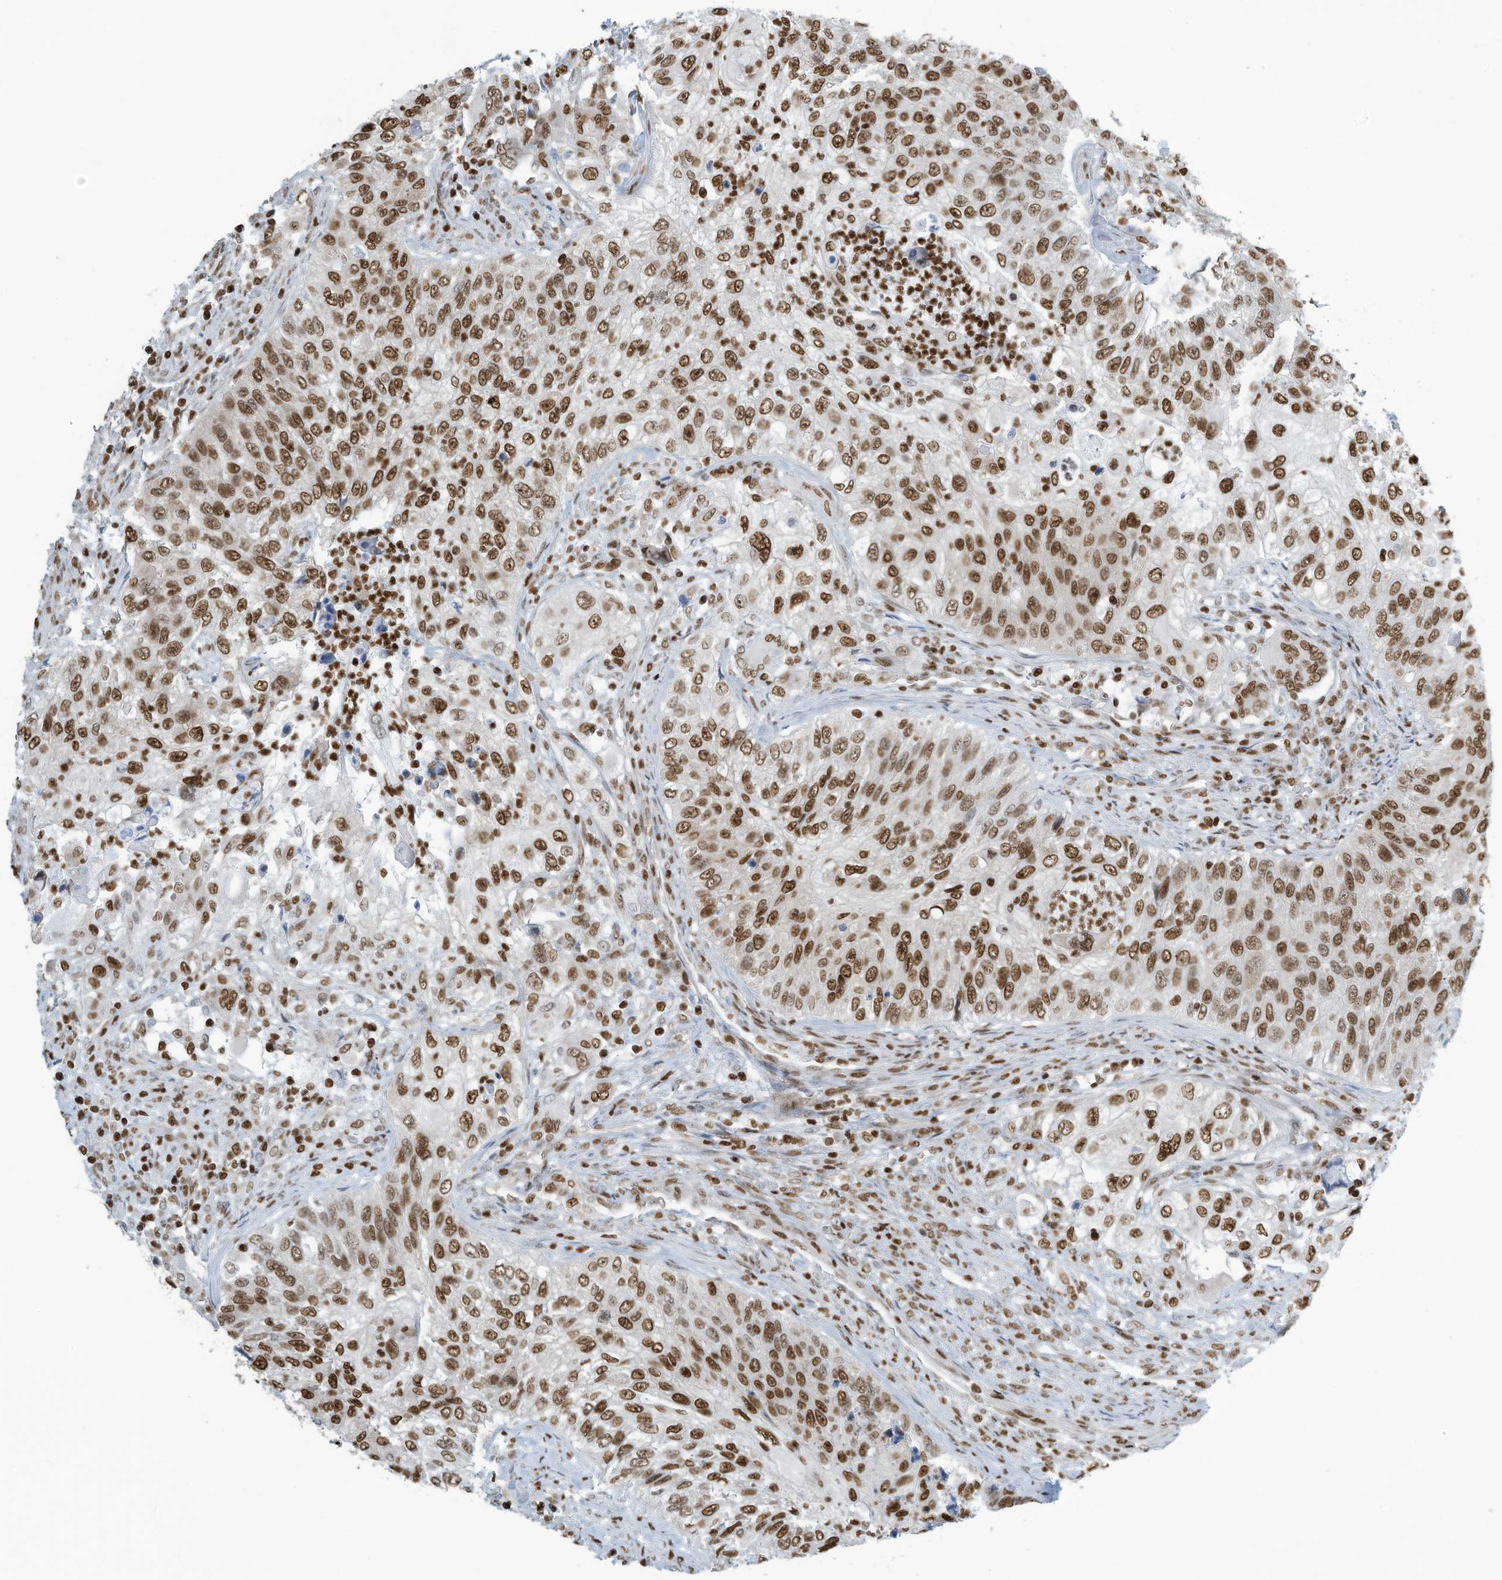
{"staining": {"intensity": "moderate", "quantity": ">75%", "location": "nuclear"}, "tissue": "urothelial cancer", "cell_type": "Tumor cells", "image_type": "cancer", "snomed": [{"axis": "morphology", "description": "Urothelial carcinoma, High grade"}, {"axis": "topography", "description": "Urinary bladder"}], "caption": "About >75% of tumor cells in human high-grade urothelial carcinoma display moderate nuclear protein positivity as visualized by brown immunohistochemical staining.", "gene": "SARNP", "patient": {"sex": "female", "age": 60}}